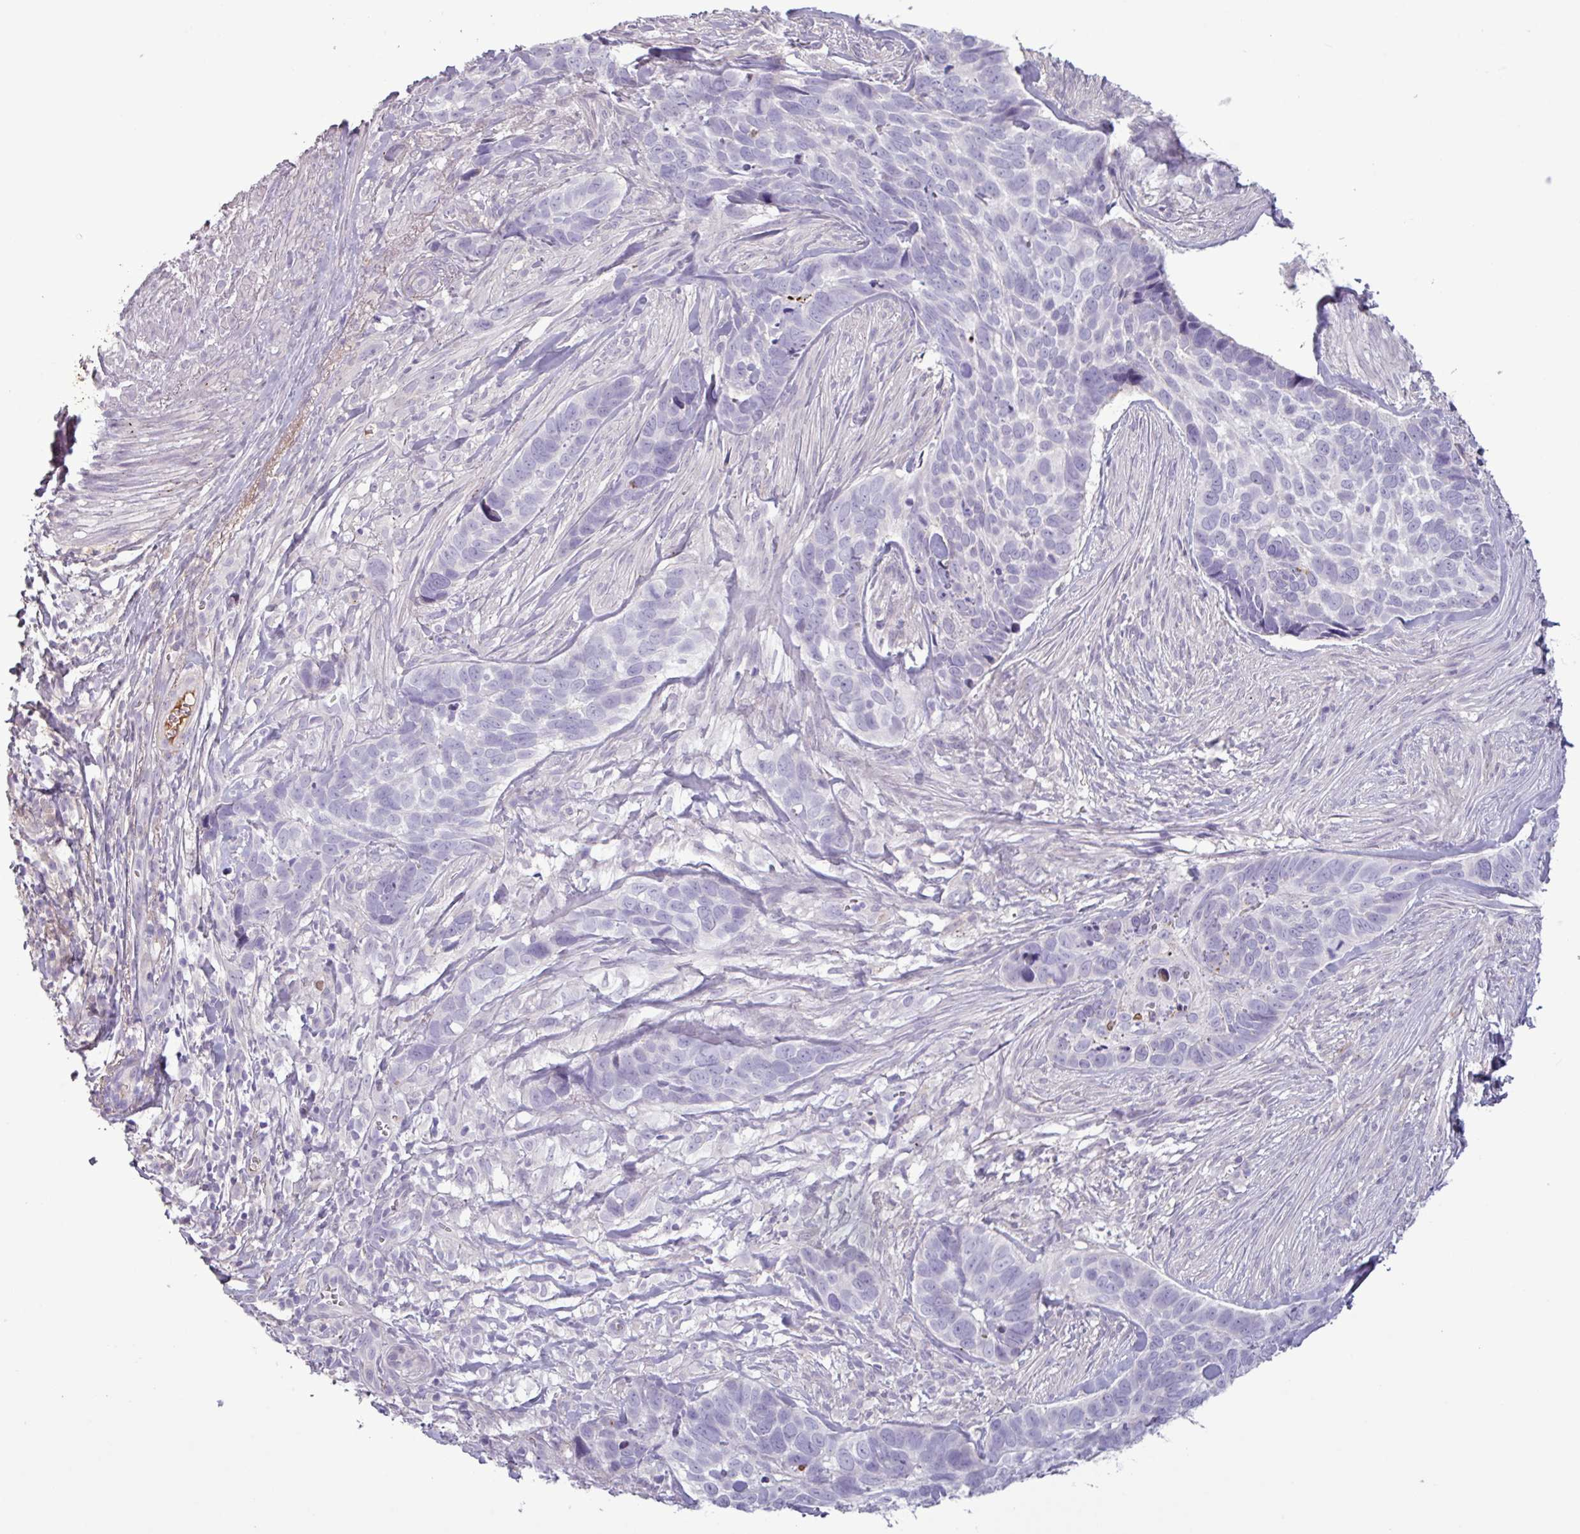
{"staining": {"intensity": "negative", "quantity": "none", "location": "none"}, "tissue": "skin cancer", "cell_type": "Tumor cells", "image_type": "cancer", "snomed": [{"axis": "morphology", "description": "Basal cell carcinoma"}, {"axis": "topography", "description": "Skin"}], "caption": "High power microscopy image of an IHC photomicrograph of skin cancer, revealing no significant positivity in tumor cells.", "gene": "C4B", "patient": {"sex": "female", "age": 82}}